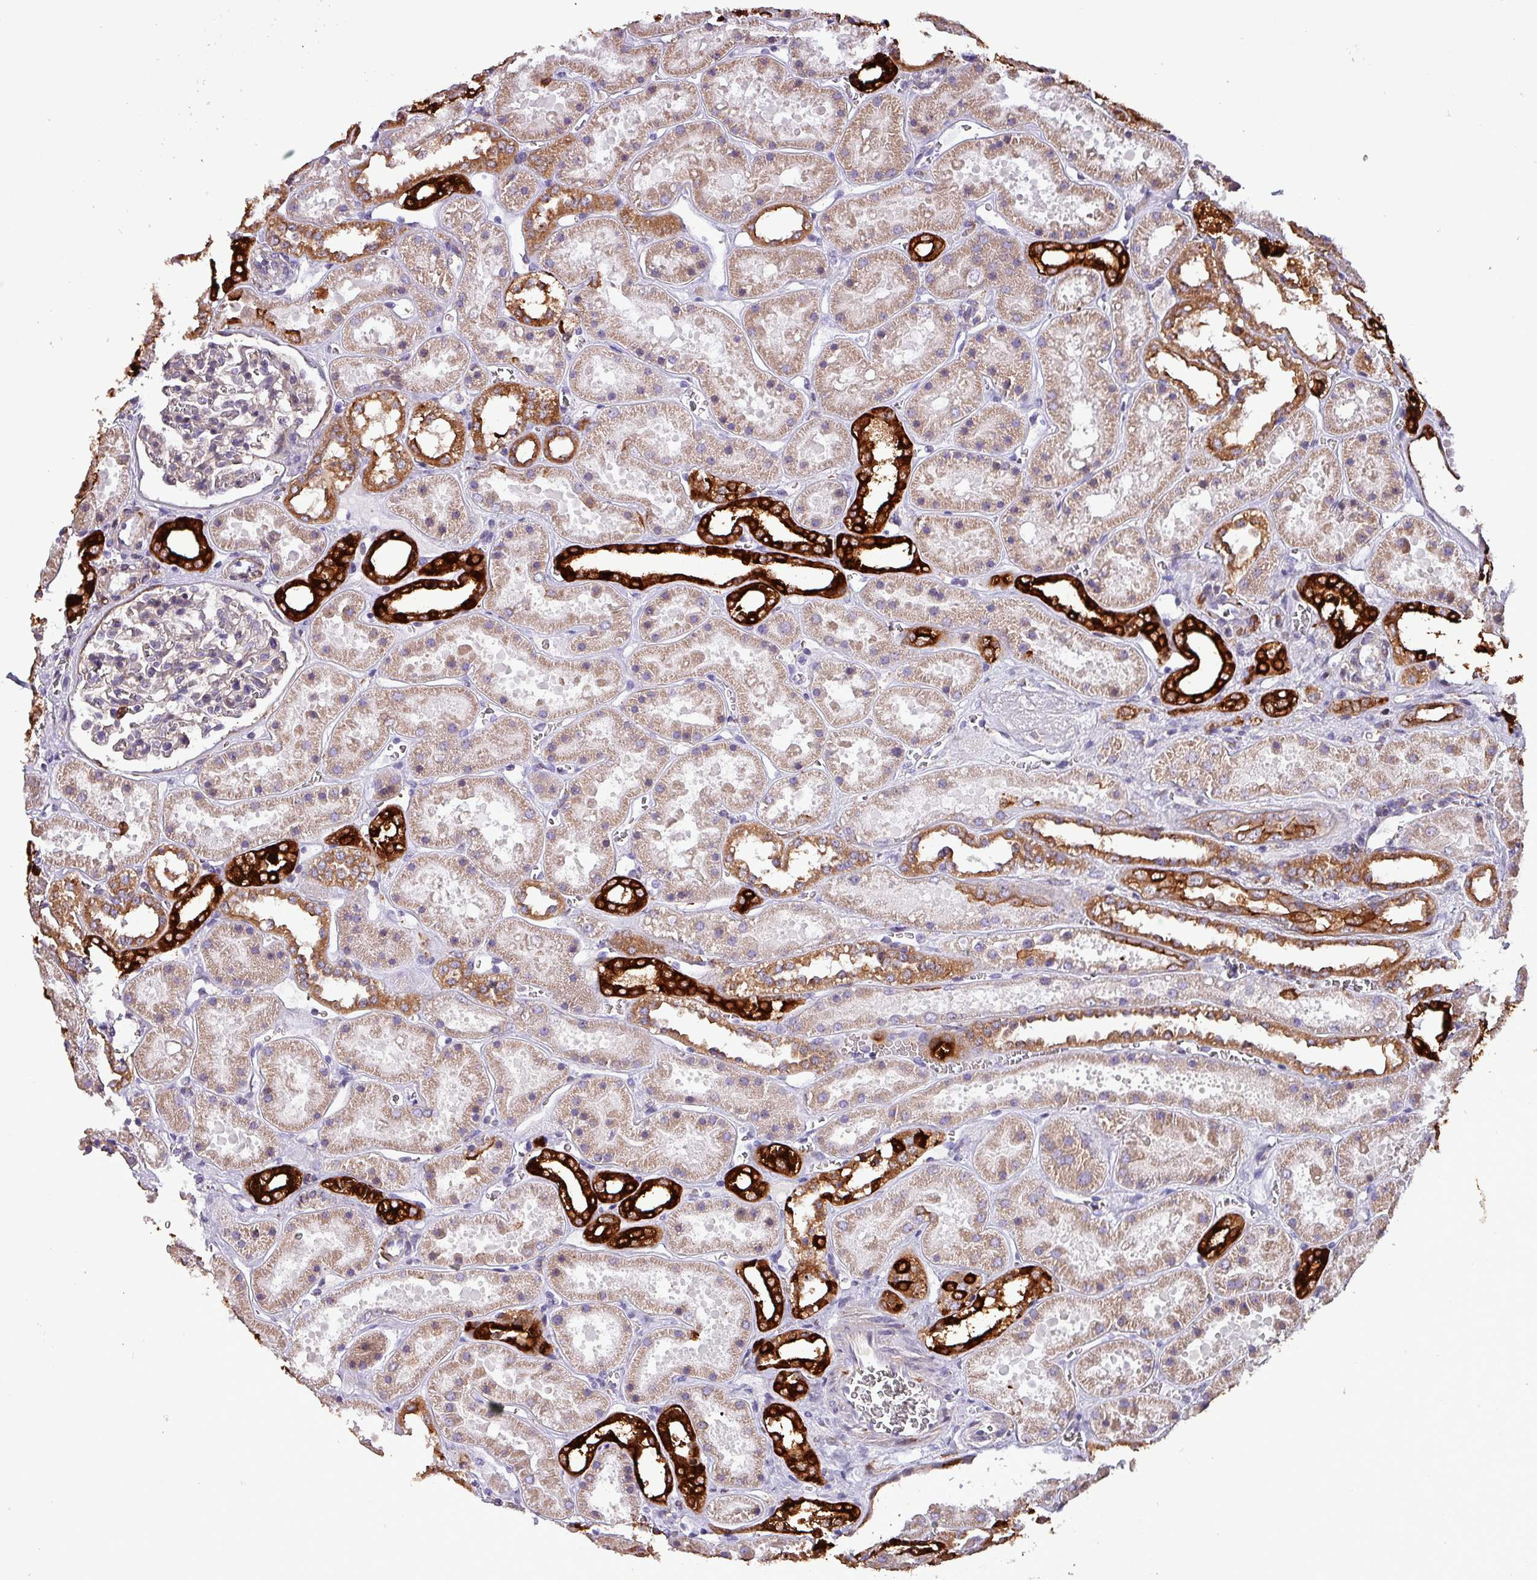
{"staining": {"intensity": "negative", "quantity": "none", "location": "none"}, "tissue": "kidney", "cell_type": "Cells in glomeruli", "image_type": "normal", "snomed": [{"axis": "morphology", "description": "Normal tissue, NOS"}, {"axis": "topography", "description": "Kidney"}], "caption": "Immunohistochemistry image of normal kidney: human kidney stained with DAB exhibits no significant protein staining in cells in glomeruli.", "gene": "SCIN", "patient": {"sex": "female", "age": 41}}